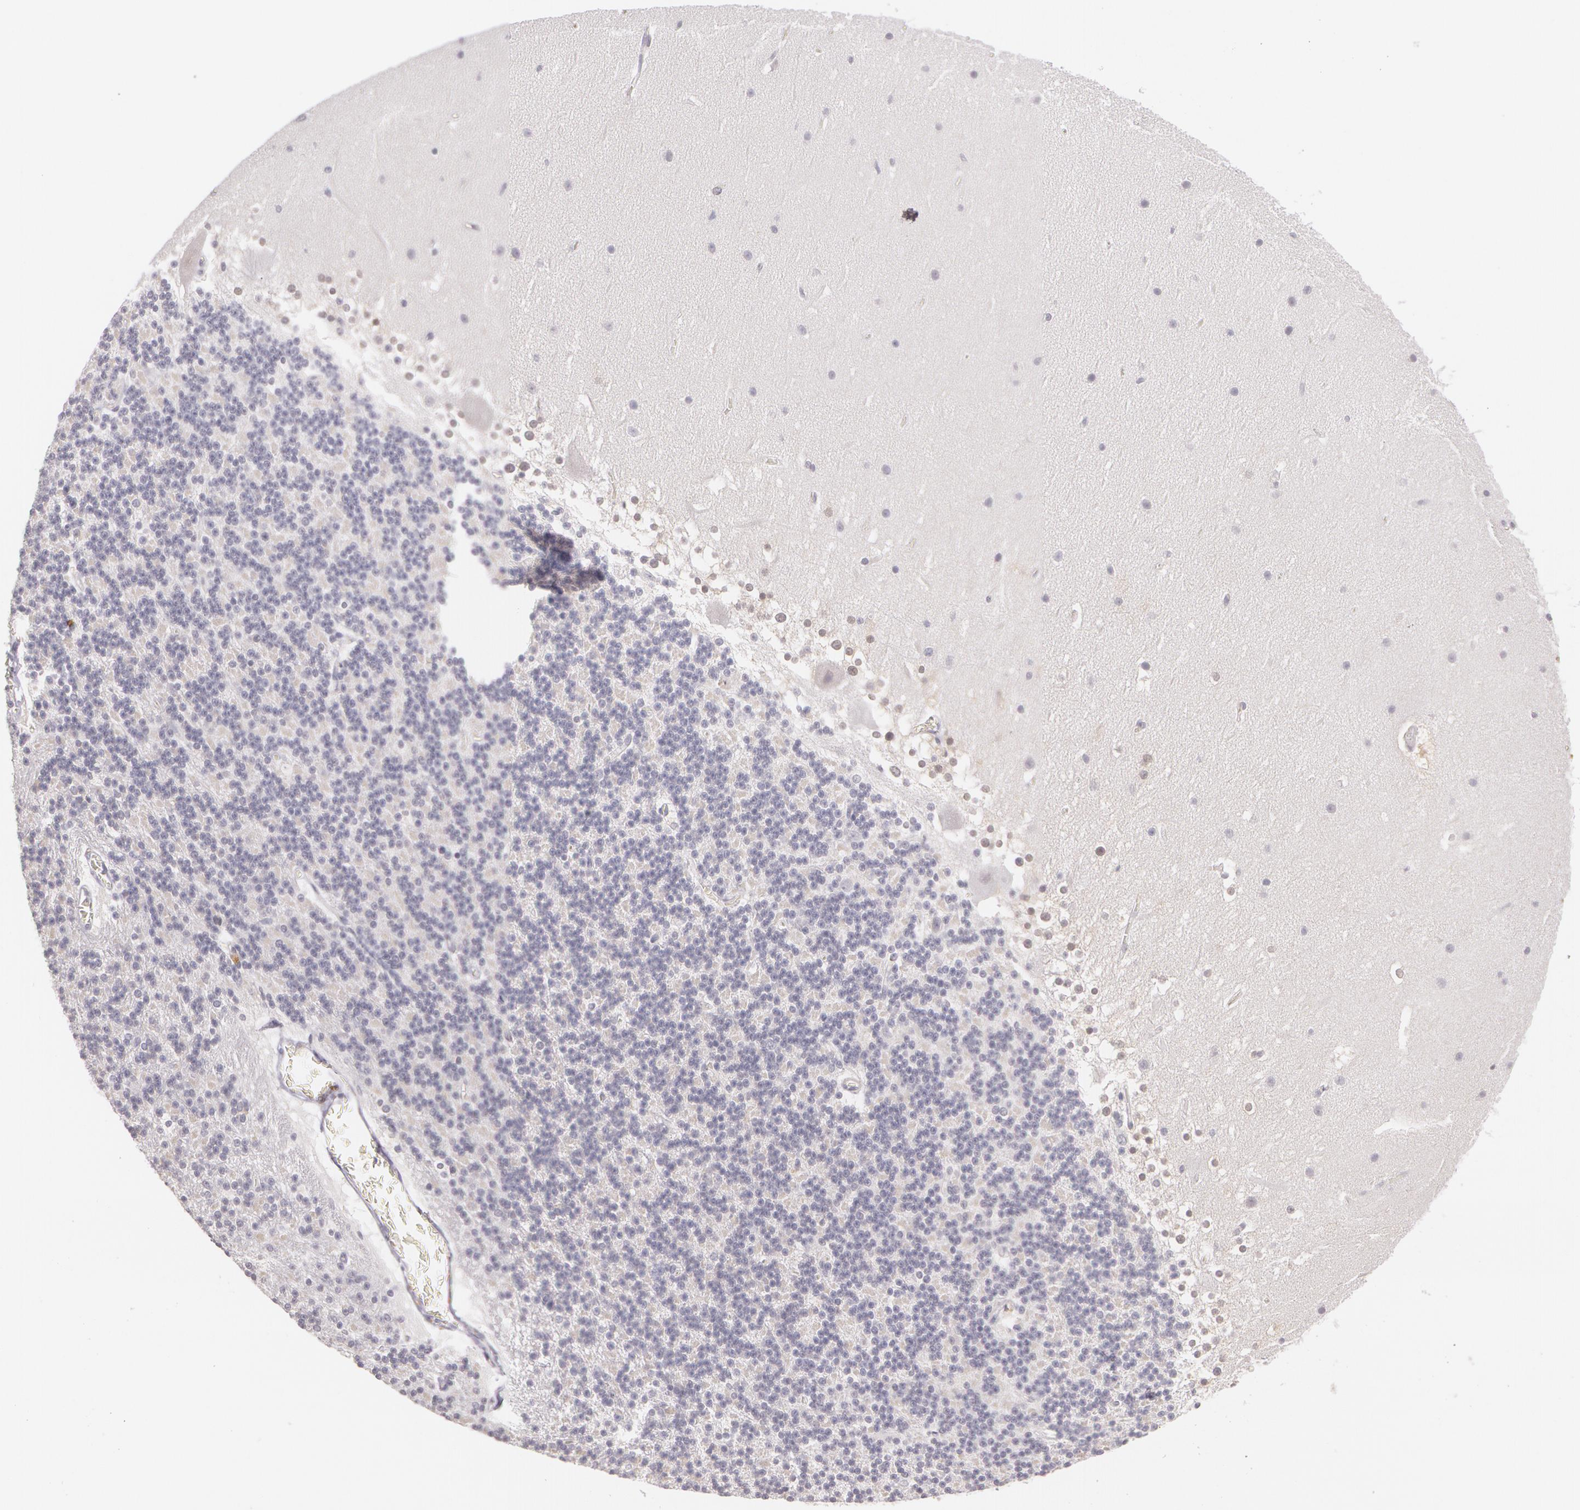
{"staining": {"intensity": "negative", "quantity": "none", "location": "none"}, "tissue": "cerebellum", "cell_type": "Cells in granular layer", "image_type": "normal", "snomed": [{"axis": "morphology", "description": "Normal tissue, NOS"}, {"axis": "topography", "description": "Cerebellum"}], "caption": "DAB (3,3'-diaminobenzidine) immunohistochemical staining of unremarkable cerebellum shows no significant positivity in cells in granular layer. Nuclei are stained in blue.", "gene": "LBP", "patient": {"sex": "female", "age": 19}}